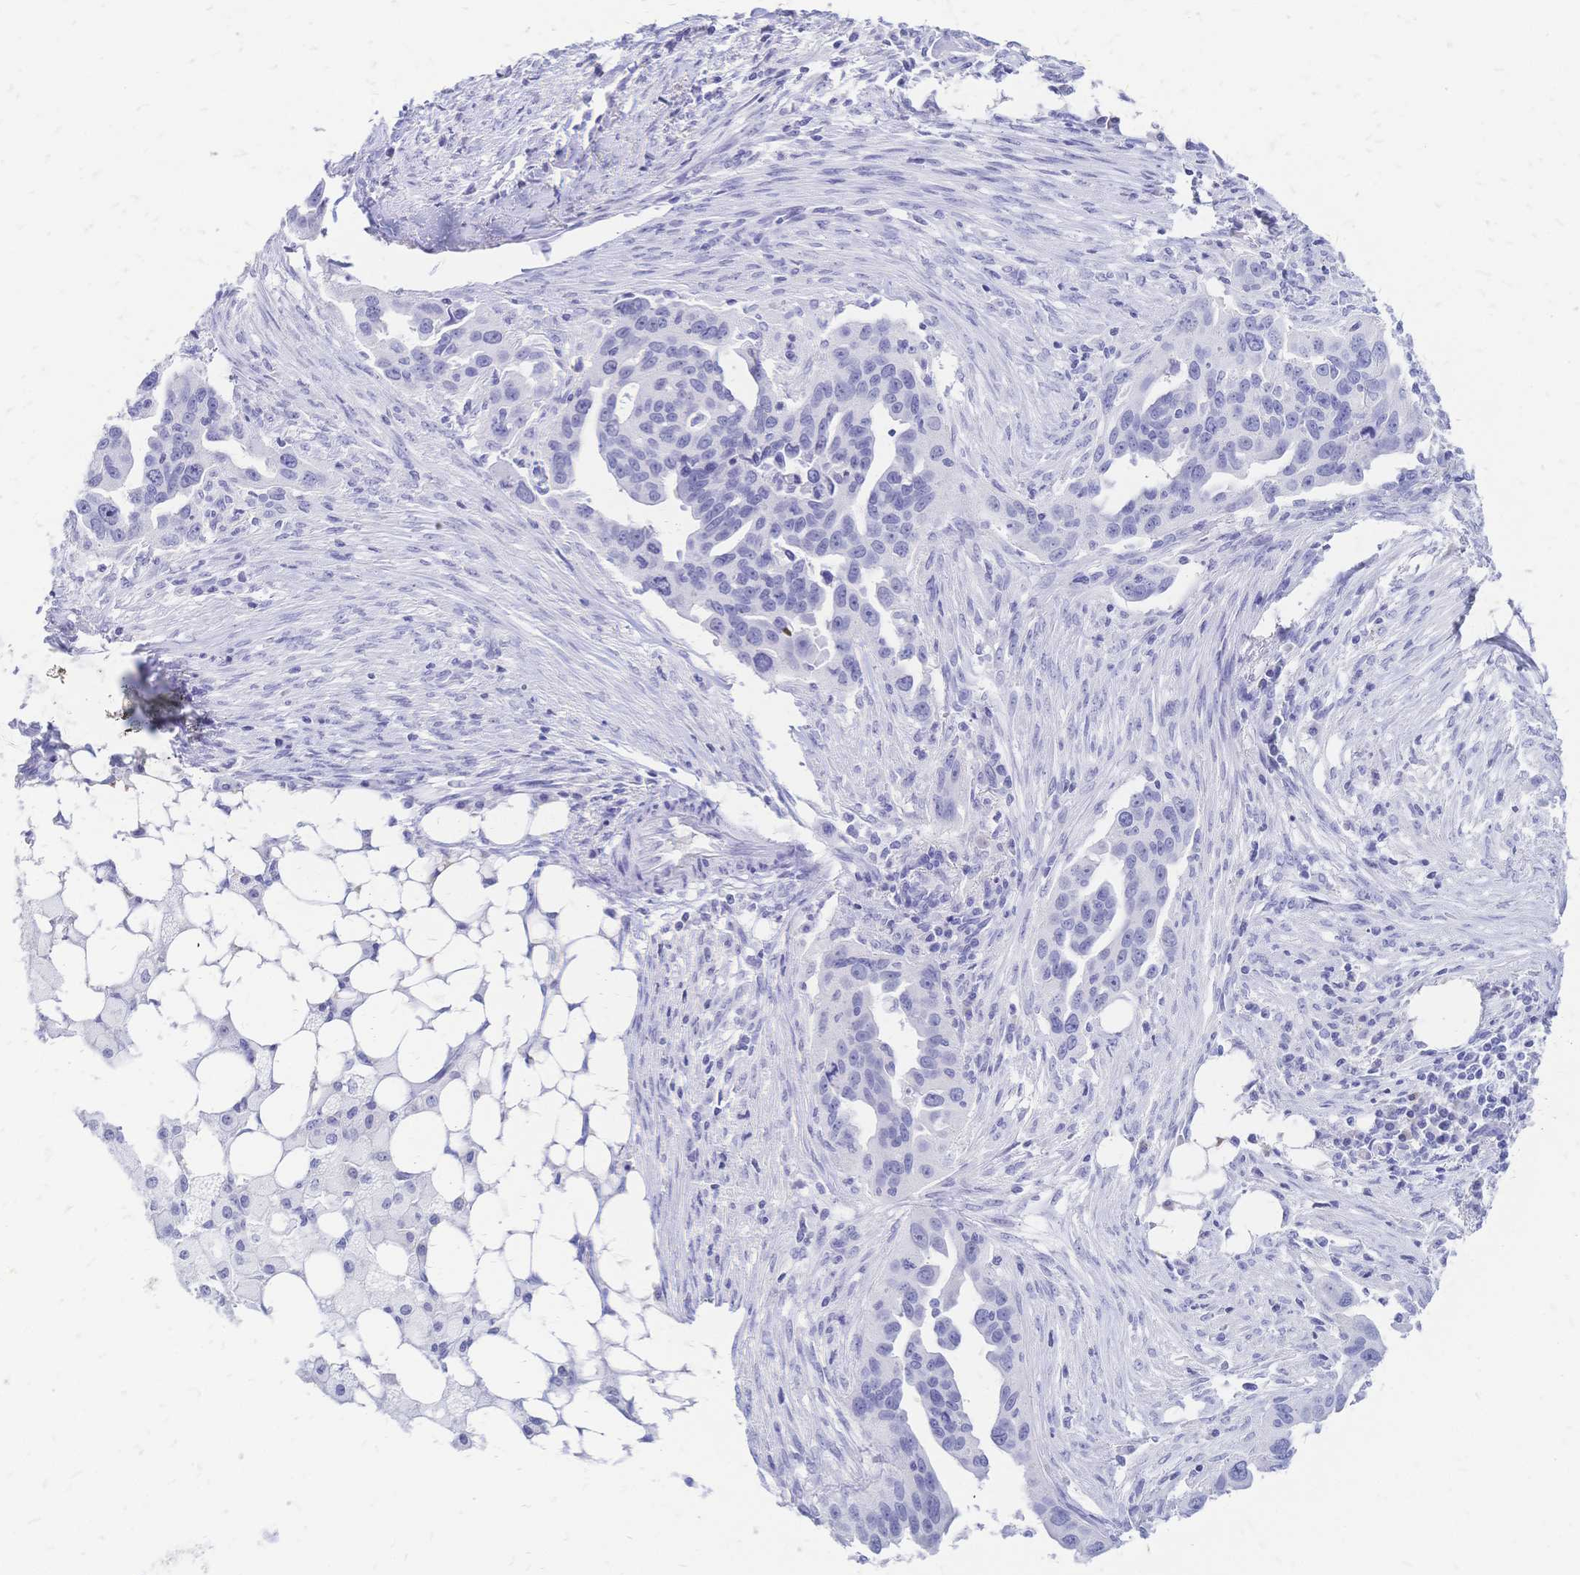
{"staining": {"intensity": "negative", "quantity": "none", "location": "none"}, "tissue": "ovarian cancer", "cell_type": "Tumor cells", "image_type": "cancer", "snomed": [{"axis": "morphology", "description": "Carcinoma, endometroid"}, {"axis": "morphology", "description": "Cystadenocarcinoma, serous, NOS"}, {"axis": "topography", "description": "Ovary"}], "caption": "The micrograph demonstrates no significant staining in tumor cells of ovarian endometroid carcinoma.", "gene": "FA2H", "patient": {"sex": "female", "age": 45}}